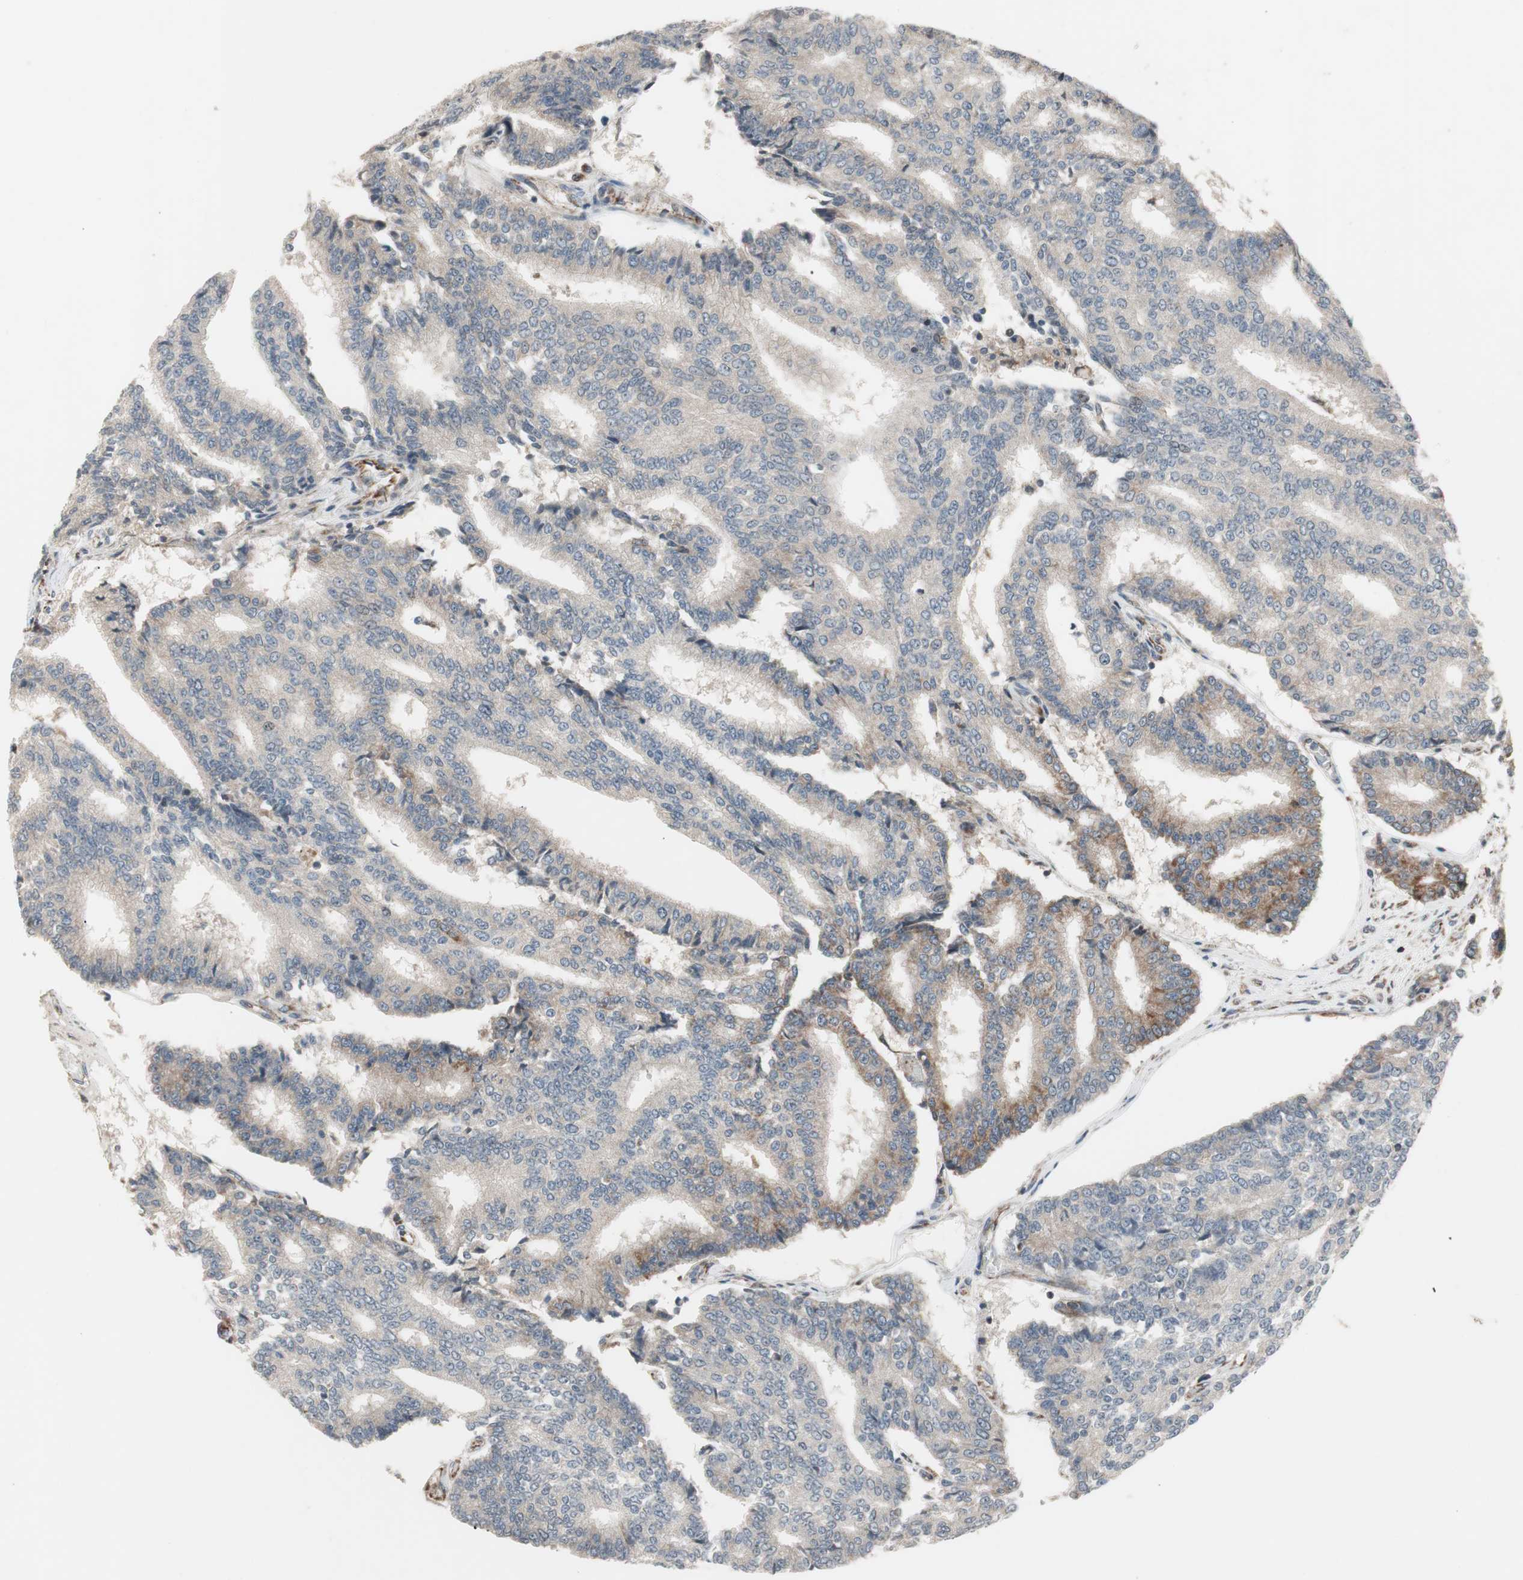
{"staining": {"intensity": "weak", "quantity": ">75%", "location": "cytoplasmic/membranous"}, "tissue": "prostate cancer", "cell_type": "Tumor cells", "image_type": "cancer", "snomed": [{"axis": "morphology", "description": "Adenocarcinoma, High grade"}, {"axis": "topography", "description": "Prostate"}], "caption": "Protein analysis of prostate high-grade adenocarcinoma tissue reveals weak cytoplasmic/membranous staining in approximately >75% of tumor cells.", "gene": "CPT1A", "patient": {"sex": "male", "age": 55}}